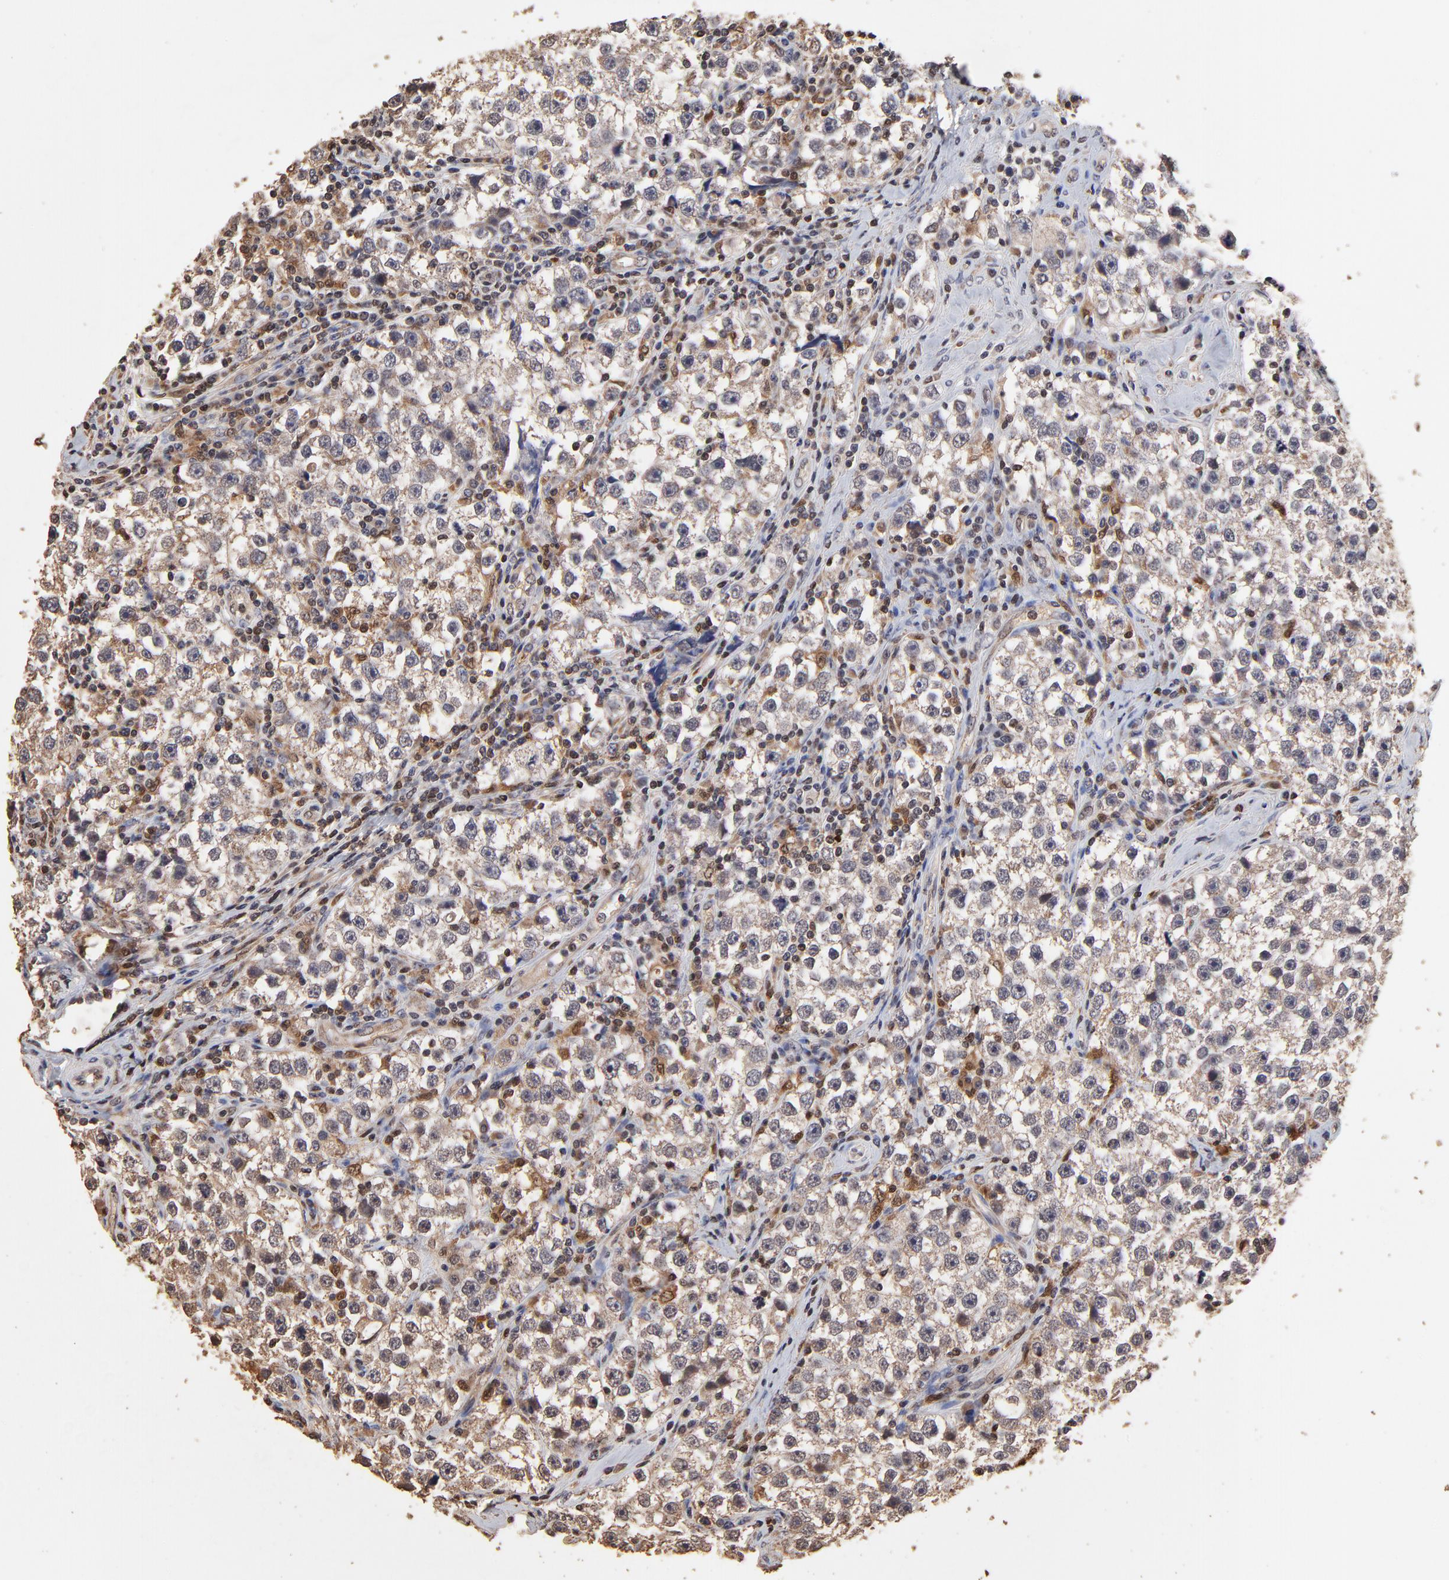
{"staining": {"intensity": "weak", "quantity": ">75%", "location": "cytoplasmic/membranous"}, "tissue": "testis cancer", "cell_type": "Tumor cells", "image_type": "cancer", "snomed": [{"axis": "morphology", "description": "Seminoma, NOS"}, {"axis": "topography", "description": "Testis"}], "caption": "Seminoma (testis) was stained to show a protein in brown. There is low levels of weak cytoplasmic/membranous positivity in approximately >75% of tumor cells. (Brightfield microscopy of DAB IHC at high magnification).", "gene": "CASP1", "patient": {"sex": "male", "age": 32}}